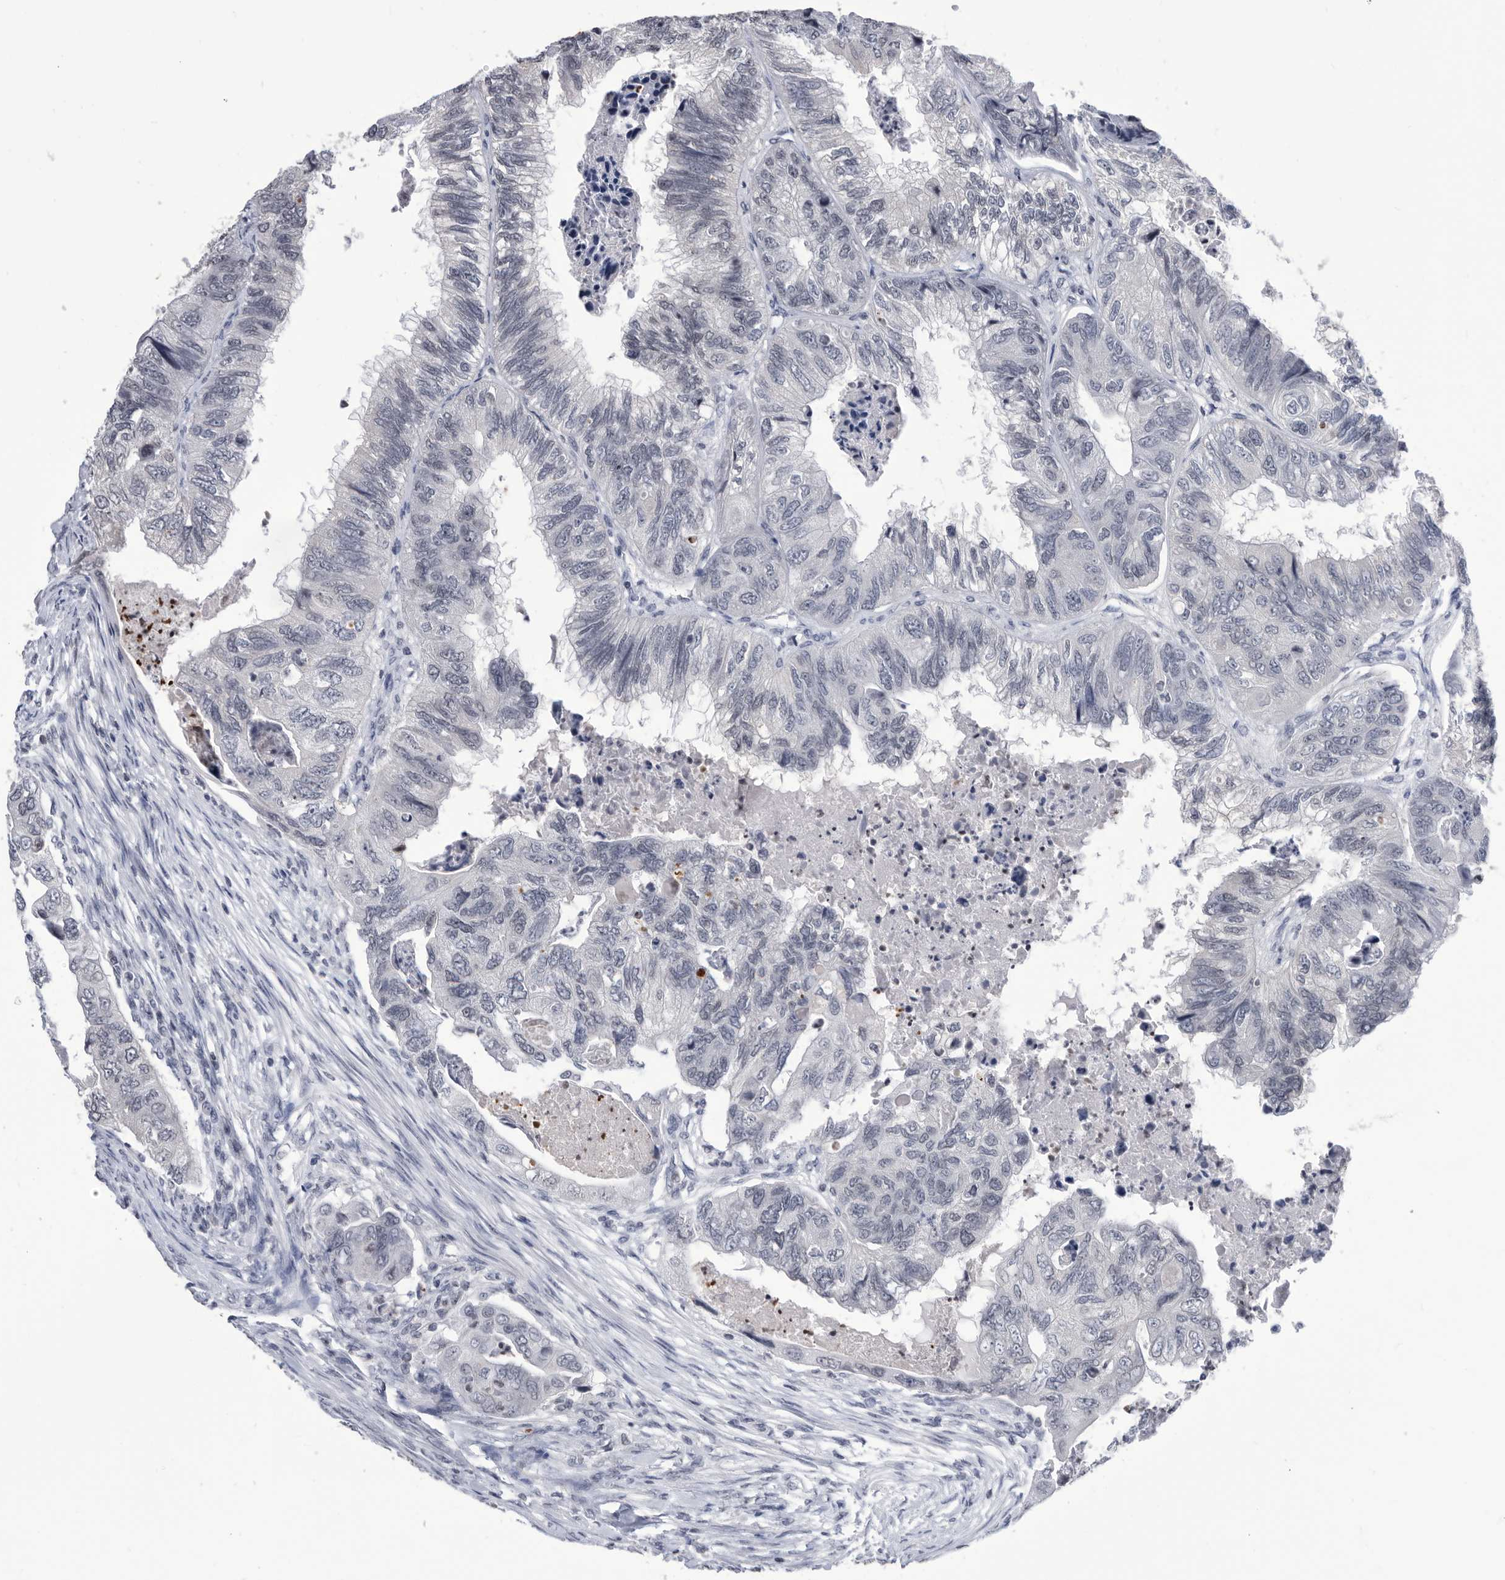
{"staining": {"intensity": "negative", "quantity": "none", "location": "none"}, "tissue": "colorectal cancer", "cell_type": "Tumor cells", "image_type": "cancer", "snomed": [{"axis": "morphology", "description": "Adenocarcinoma, NOS"}, {"axis": "topography", "description": "Rectum"}], "caption": "The IHC photomicrograph has no significant positivity in tumor cells of colorectal cancer (adenocarcinoma) tissue.", "gene": "TSTD1", "patient": {"sex": "male", "age": 63}}